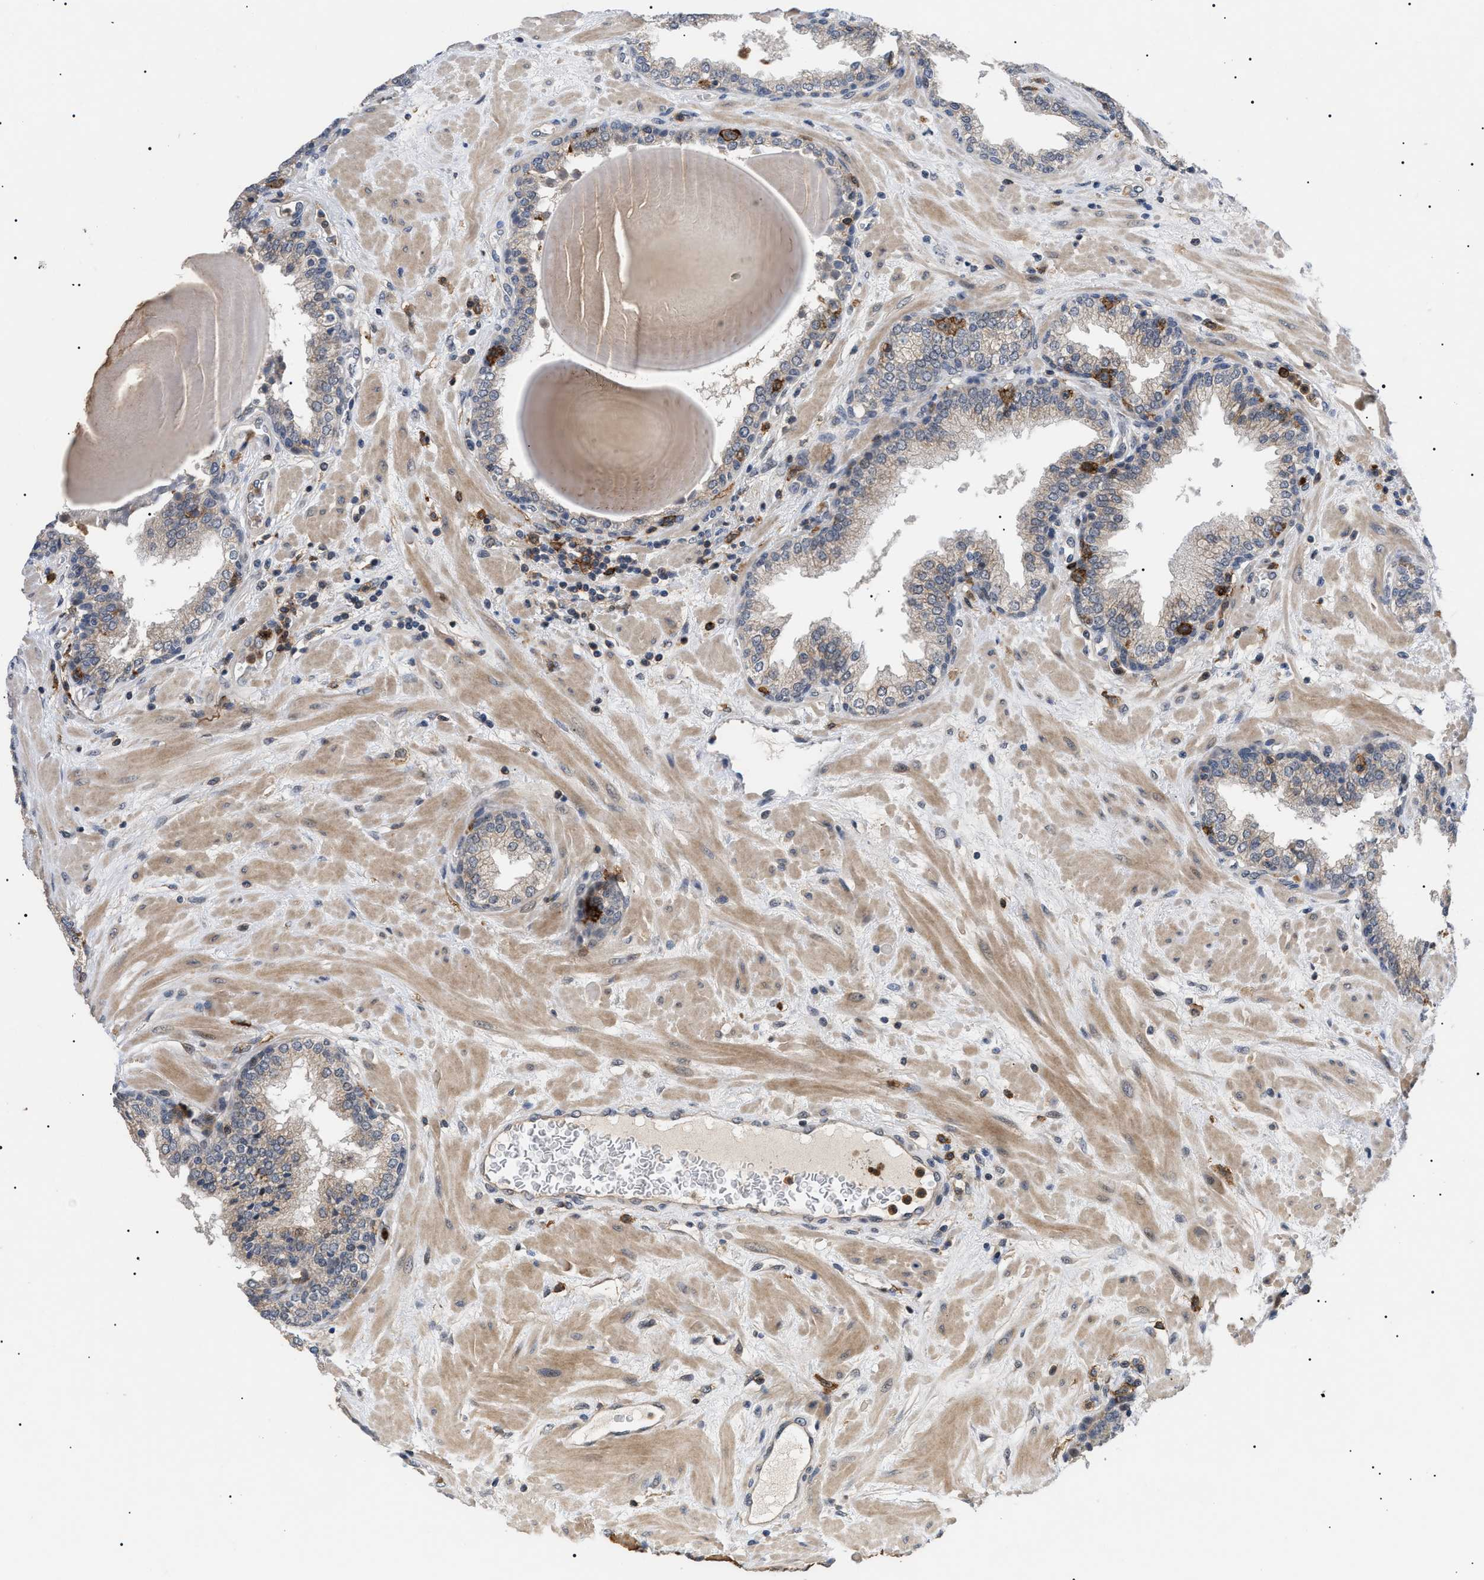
{"staining": {"intensity": "weak", "quantity": ">75%", "location": "cytoplasmic/membranous"}, "tissue": "prostate", "cell_type": "Glandular cells", "image_type": "normal", "snomed": [{"axis": "morphology", "description": "Normal tissue, NOS"}, {"axis": "topography", "description": "Prostate"}], "caption": "Benign prostate shows weak cytoplasmic/membranous expression in about >75% of glandular cells The staining was performed using DAB, with brown indicating positive protein expression. Nuclei are stained blue with hematoxylin..", "gene": "CD300A", "patient": {"sex": "male", "age": 51}}